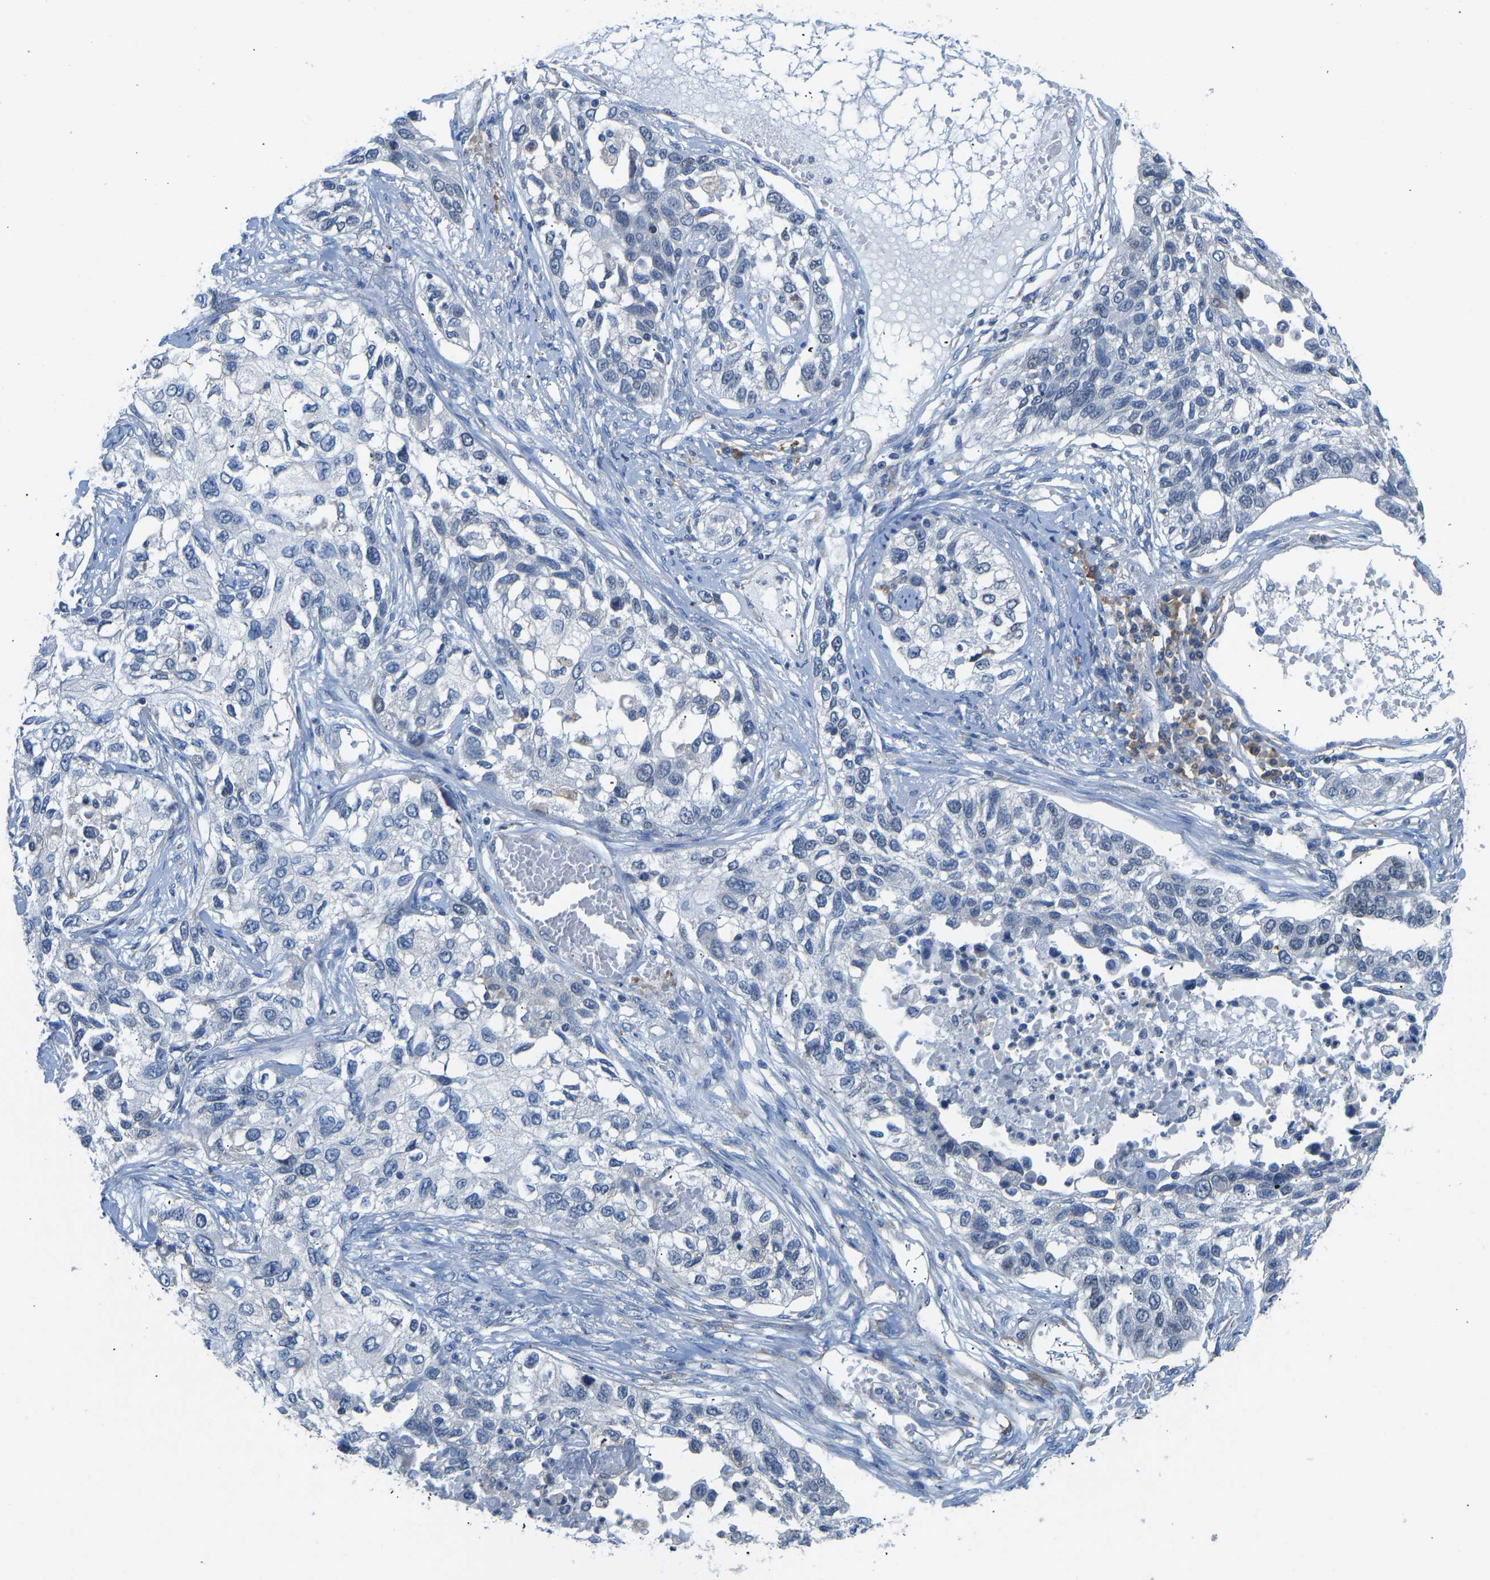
{"staining": {"intensity": "negative", "quantity": "none", "location": "none"}, "tissue": "lung cancer", "cell_type": "Tumor cells", "image_type": "cancer", "snomed": [{"axis": "morphology", "description": "Squamous cell carcinoma, NOS"}, {"axis": "topography", "description": "Lung"}], "caption": "Tumor cells are negative for brown protein staining in lung cancer (squamous cell carcinoma).", "gene": "VRK1", "patient": {"sex": "male", "age": 71}}